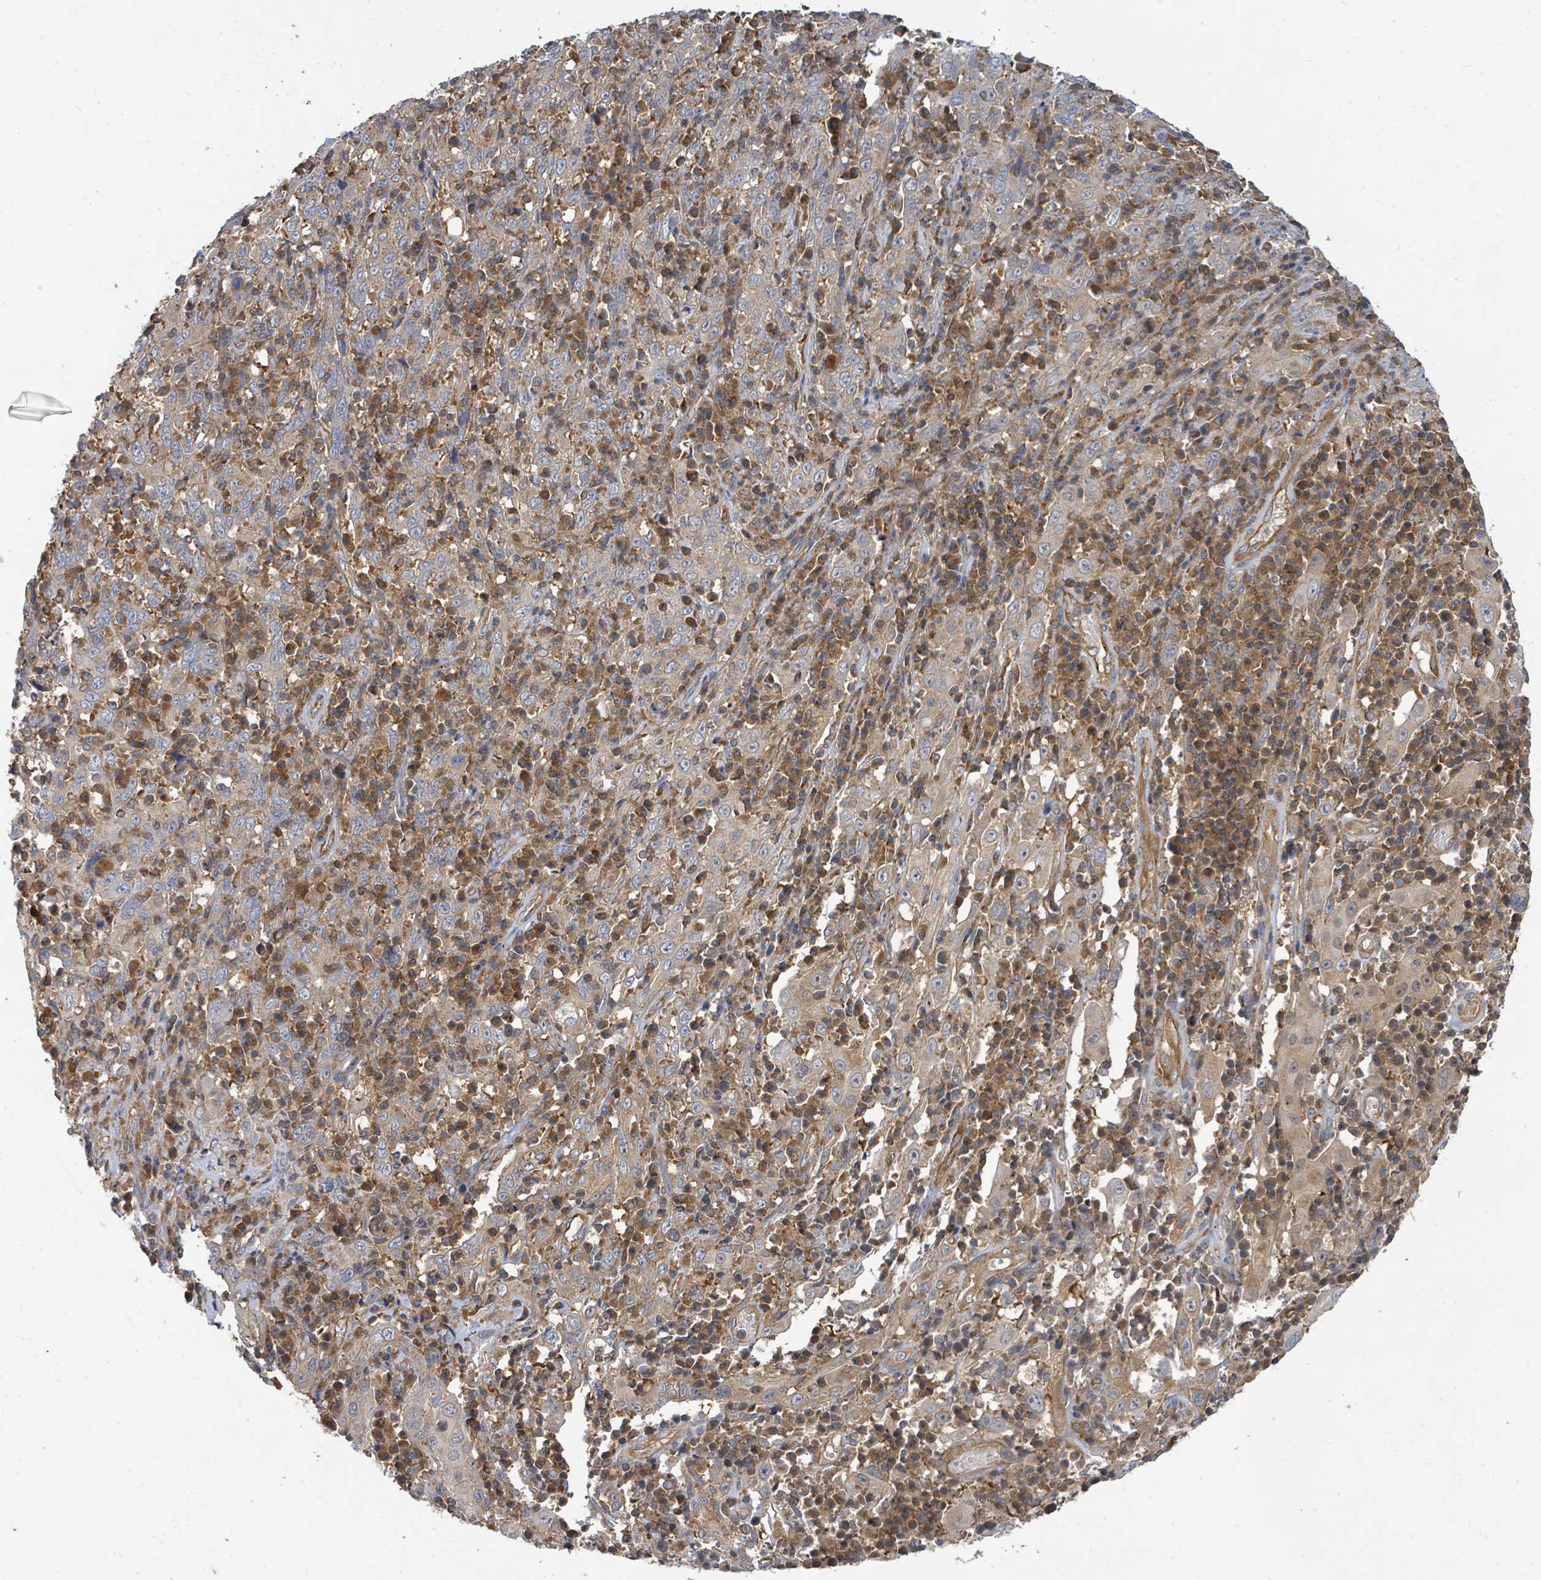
{"staining": {"intensity": "weak", "quantity": "25%-75%", "location": "cytoplasmic/membranous"}, "tissue": "cervical cancer", "cell_type": "Tumor cells", "image_type": "cancer", "snomed": [{"axis": "morphology", "description": "Squamous cell carcinoma, NOS"}, {"axis": "topography", "description": "Cervix"}], "caption": "Immunohistochemistry image of neoplastic tissue: cervical squamous cell carcinoma stained using immunohistochemistry (IHC) displays low levels of weak protein expression localized specifically in the cytoplasmic/membranous of tumor cells, appearing as a cytoplasmic/membranous brown color.", "gene": "BOLA2B", "patient": {"sex": "female", "age": 46}}